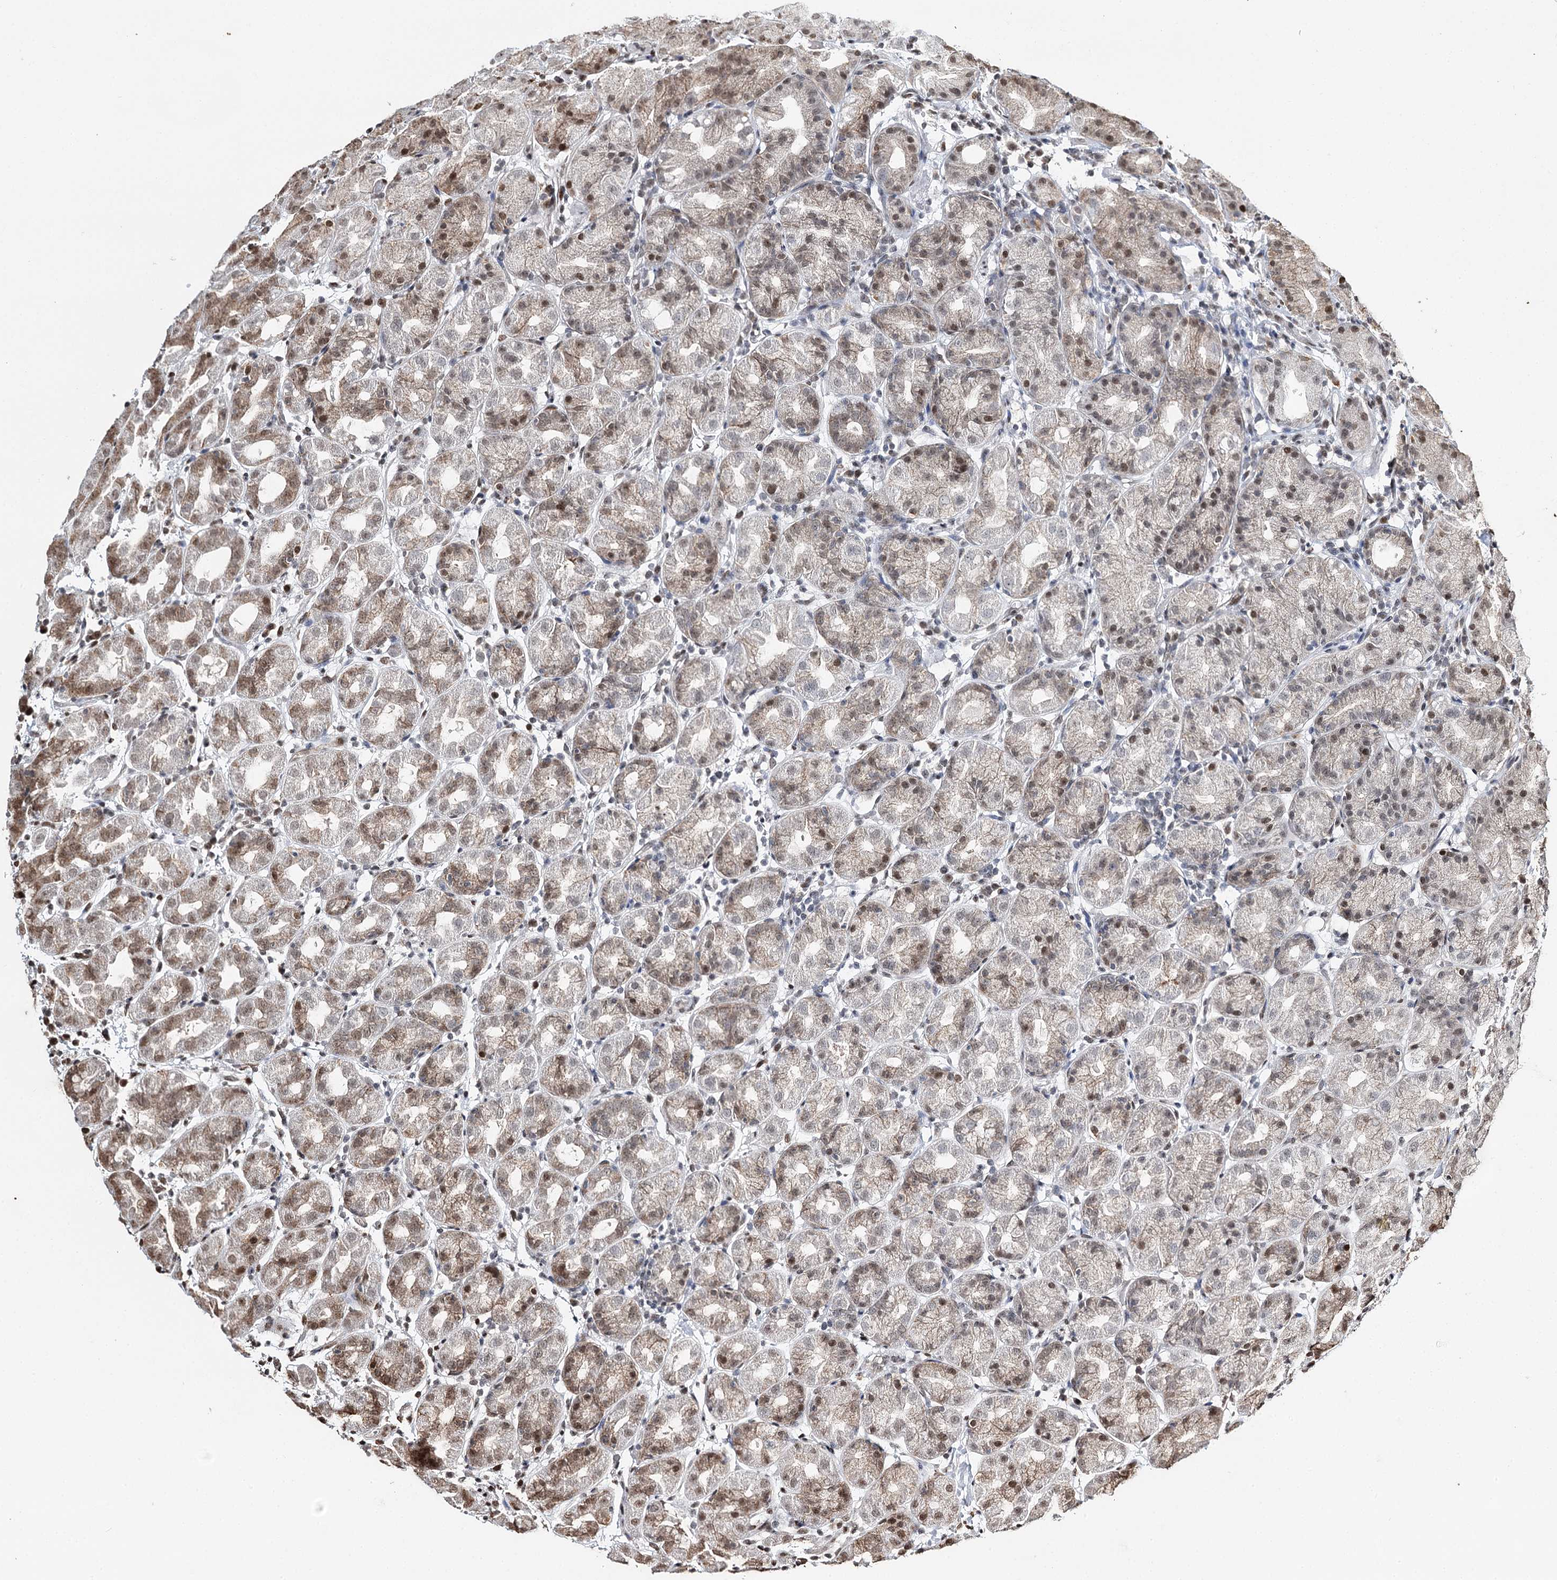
{"staining": {"intensity": "moderate", "quantity": "25%-75%", "location": "nuclear"}, "tissue": "stomach", "cell_type": "Glandular cells", "image_type": "normal", "snomed": [{"axis": "morphology", "description": "Normal tissue, NOS"}, {"axis": "topography", "description": "Stomach"}], "caption": "Immunohistochemistry image of unremarkable stomach stained for a protein (brown), which demonstrates medium levels of moderate nuclear expression in approximately 25%-75% of glandular cells.", "gene": "RPS27A", "patient": {"sex": "female", "age": 79}}